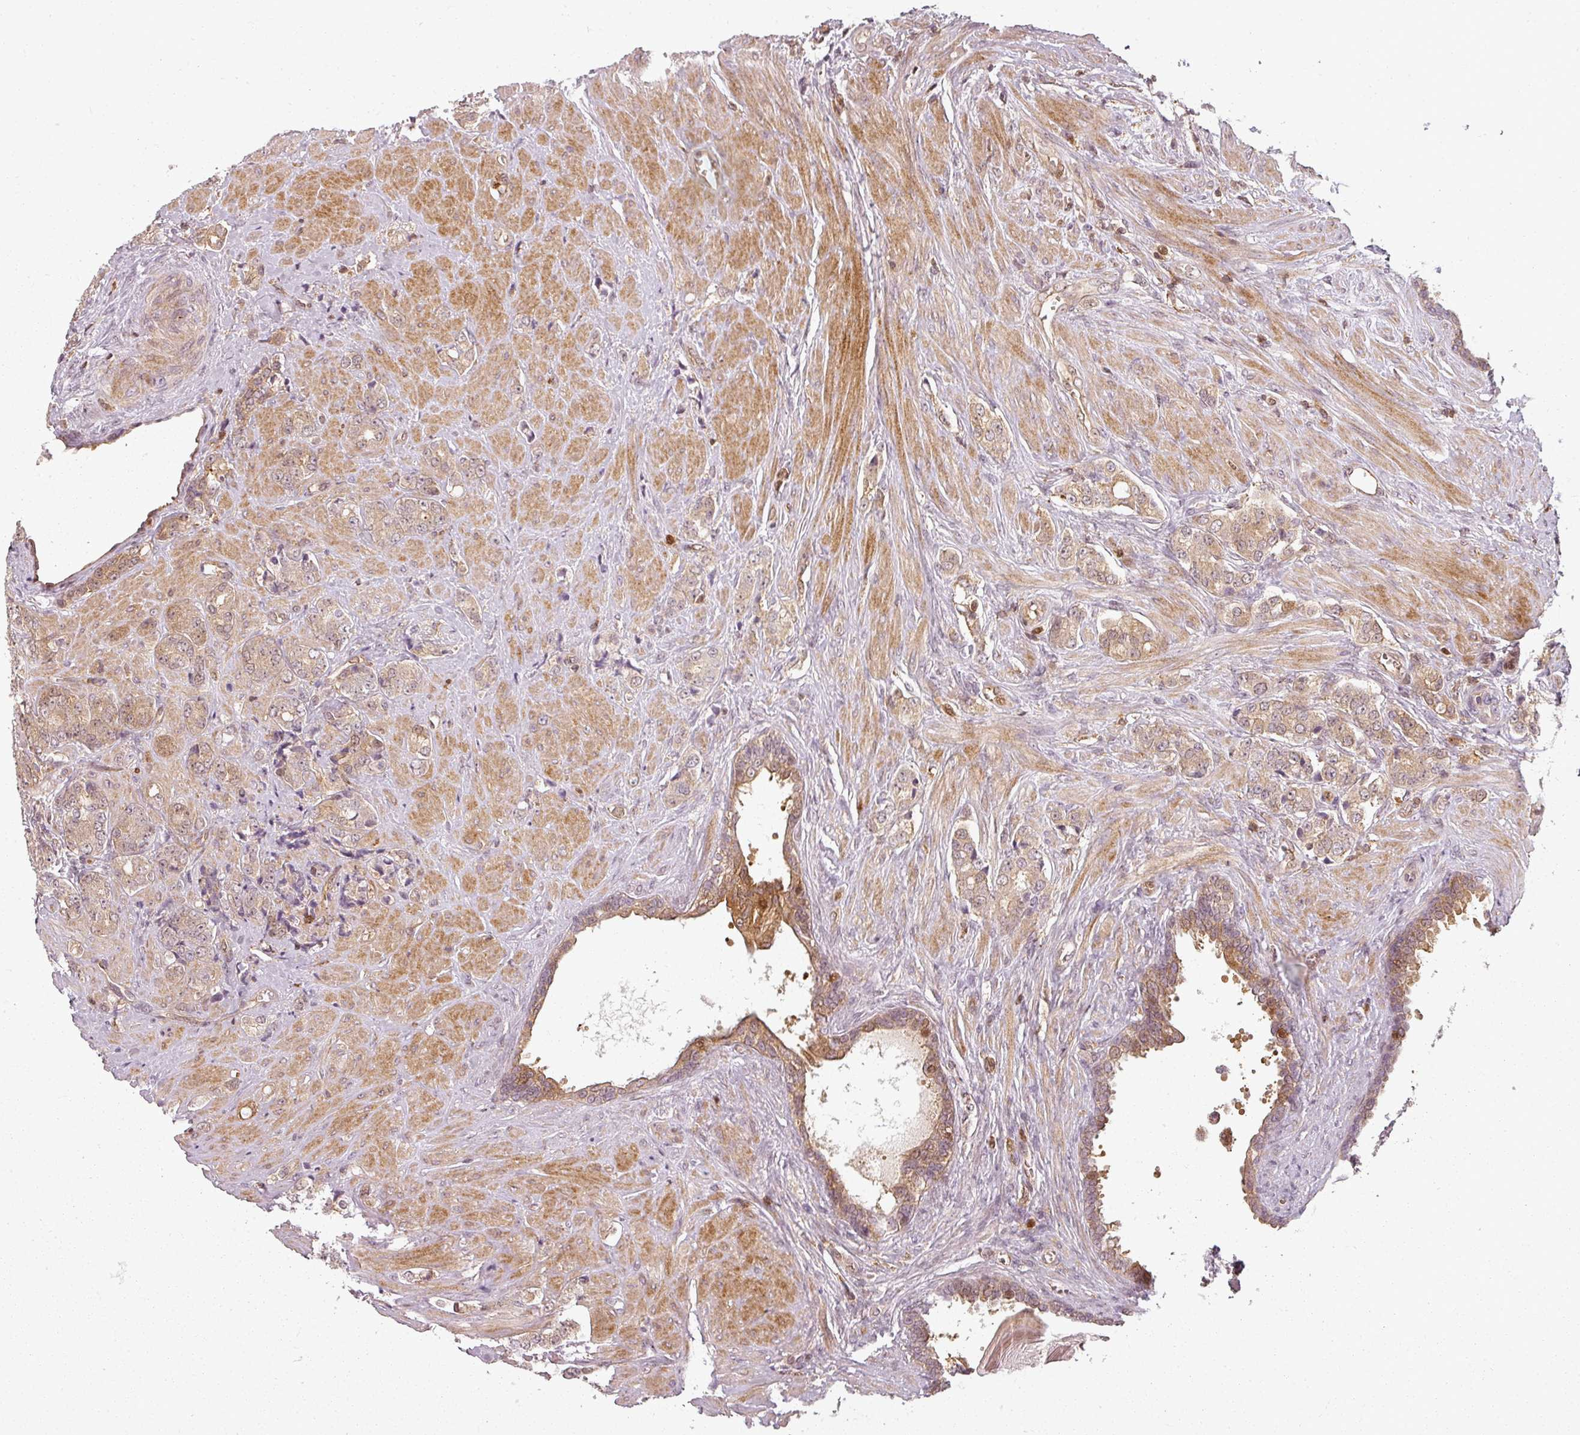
{"staining": {"intensity": "weak", "quantity": "25%-75%", "location": "cytoplasmic/membranous"}, "tissue": "prostate cancer", "cell_type": "Tumor cells", "image_type": "cancer", "snomed": [{"axis": "morphology", "description": "Adenocarcinoma, High grade"}, {"axis": "topography", "description": "Prostate"}], "caption": "Immunohistochemical staining of prostate cancer demonstrates weak cytoplasmic/membranous protein positivity in about 25%-75% of tumor cells. The staining was performed using DAB to visualize the protein expression in brown, while the nuclei were stained in blue with hematoxylin (Magnification: 20x).", "gene": "CLIC1", "patient": {"sex": "male", "age": 62}}